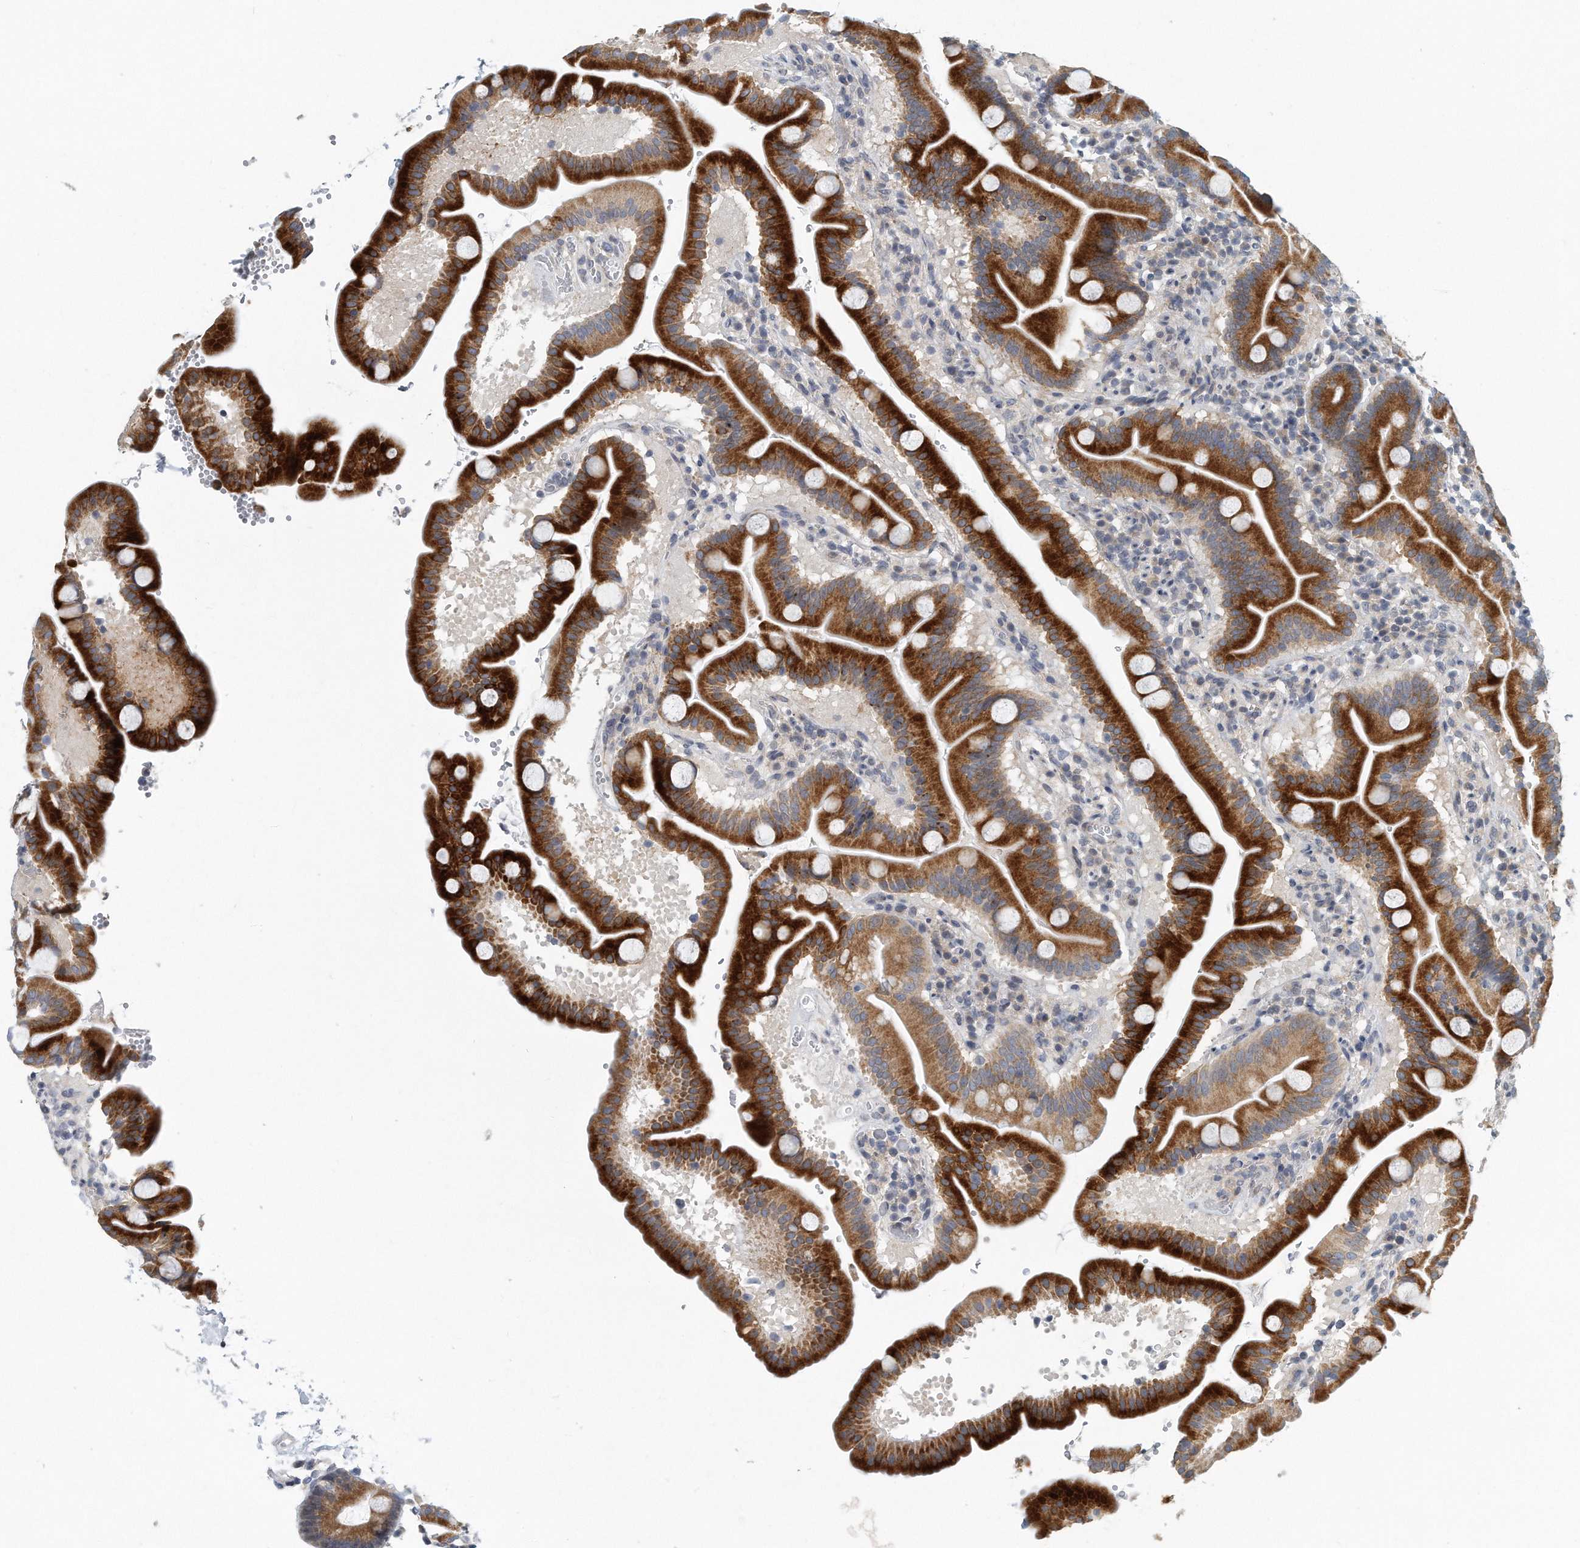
{"staining": {"intensity": "strong", "quantity": ">75%", "location": "cytoplasmic/membranous"}, "tissue": "duodenum", "cell_type": "Glandular cells", "image_type": "normal", "snomed": [{"axis": "morphology", "description": "Normal tissue, NOS"}, {"axis": "topography", "description": "Duodenum"}], "caption": "This is an image of immunohistochemistry (IHC) staining of benign duodenum, which shows strong positivity in the cytoplasmic/membranous of glandular cells.", "gene": "VLDLR", "patient": {"sex": "male", "age": 54}}